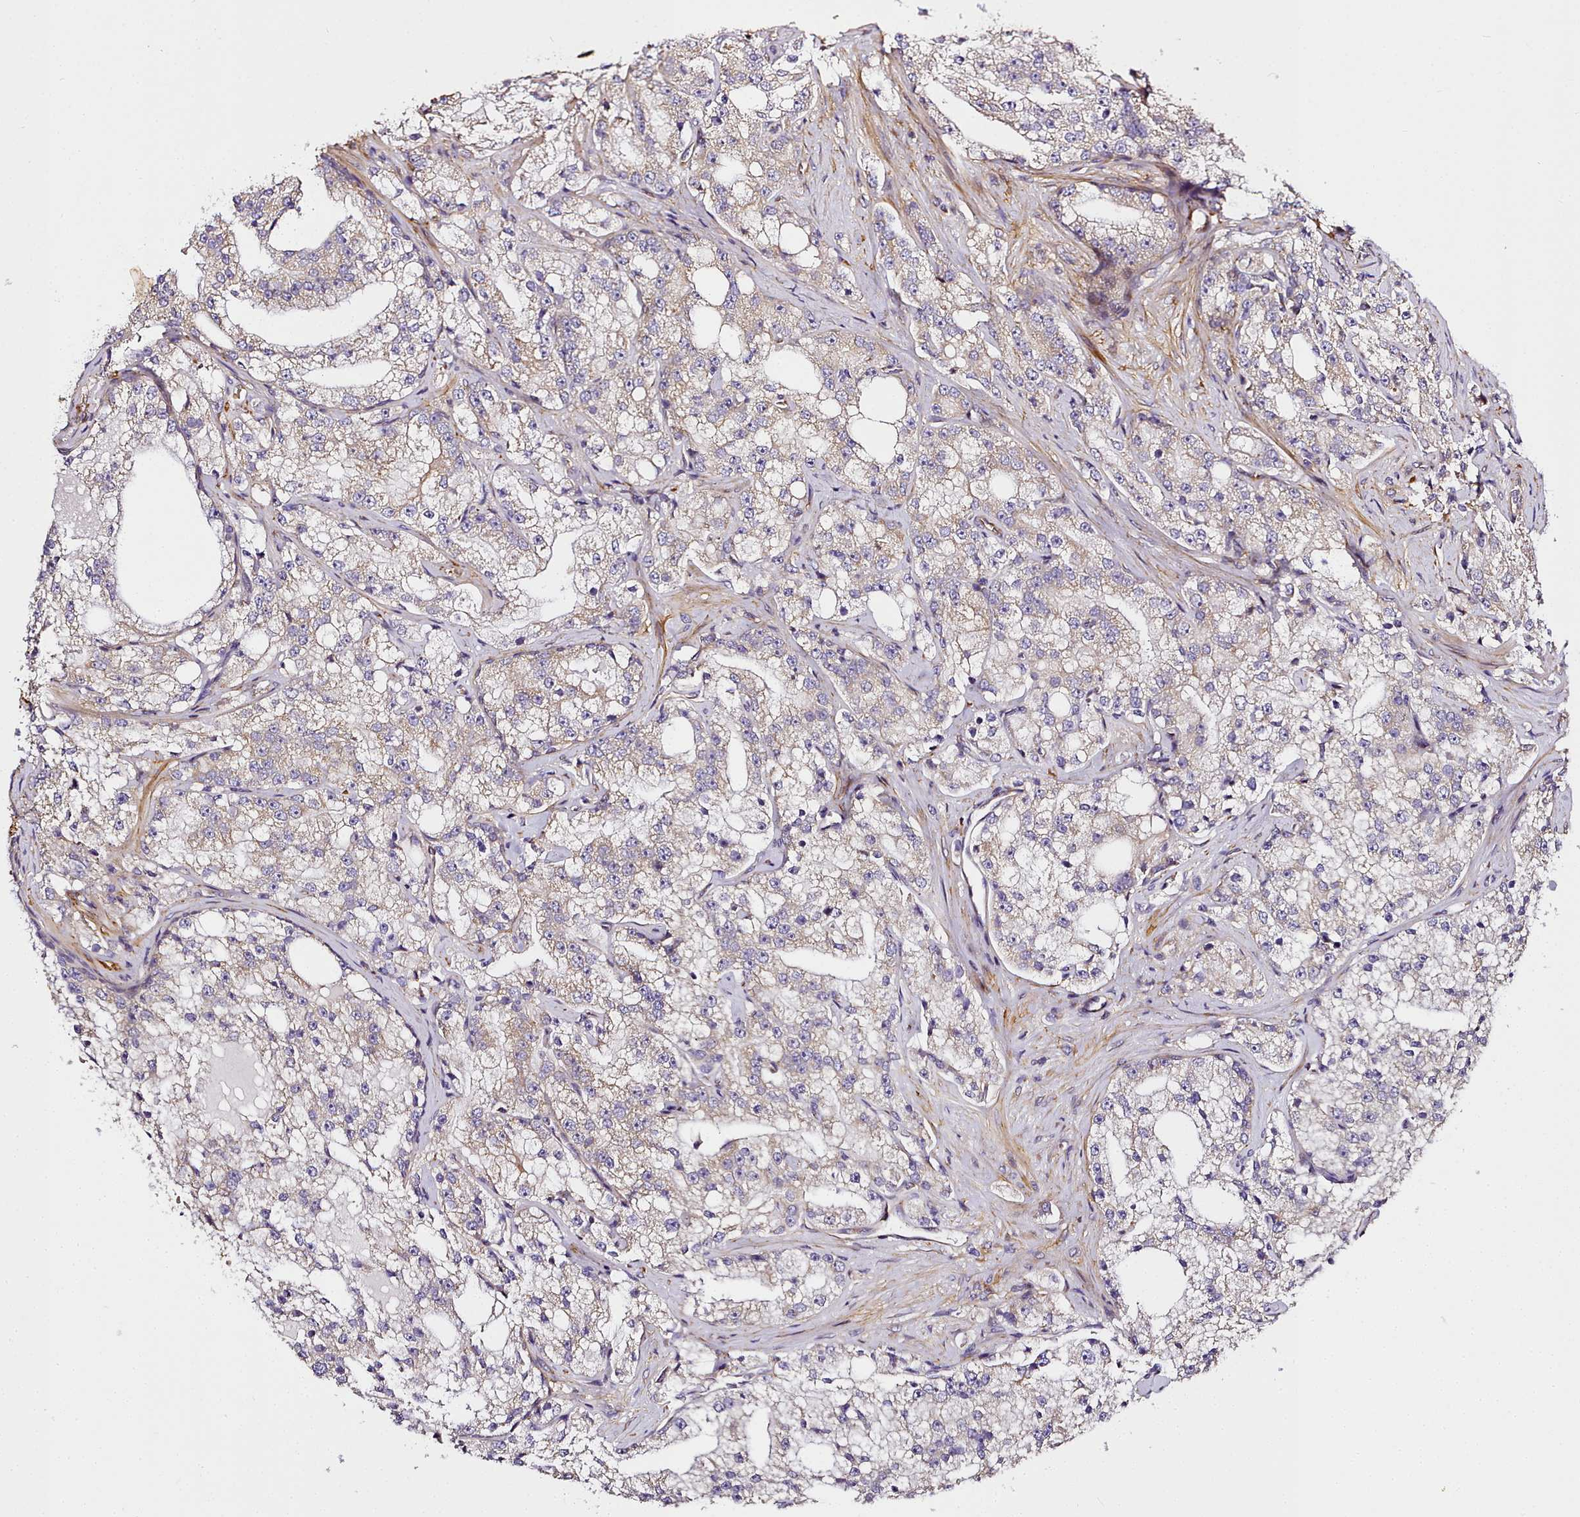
{"staining": {"intensity": "weak", "quantity": "<25%", "location": "cytoplasmic/membranous"}, "tissue": "prostate cancer", "cell_type": "Tumor cells", "image_type": "cancer", "snomed": [{"axis": "morphology", "description": "Adenocarcinoma, High grade"}, {"axis": "topography", "description": "Prostate"}], "caption": "A photomicrograph of human prostate cancer (adenocarcinoma (high-grade)) is negative for staining in tumor cells.", "gene": "NBPF1", "patient": {"sex": "male", "age": 64}}